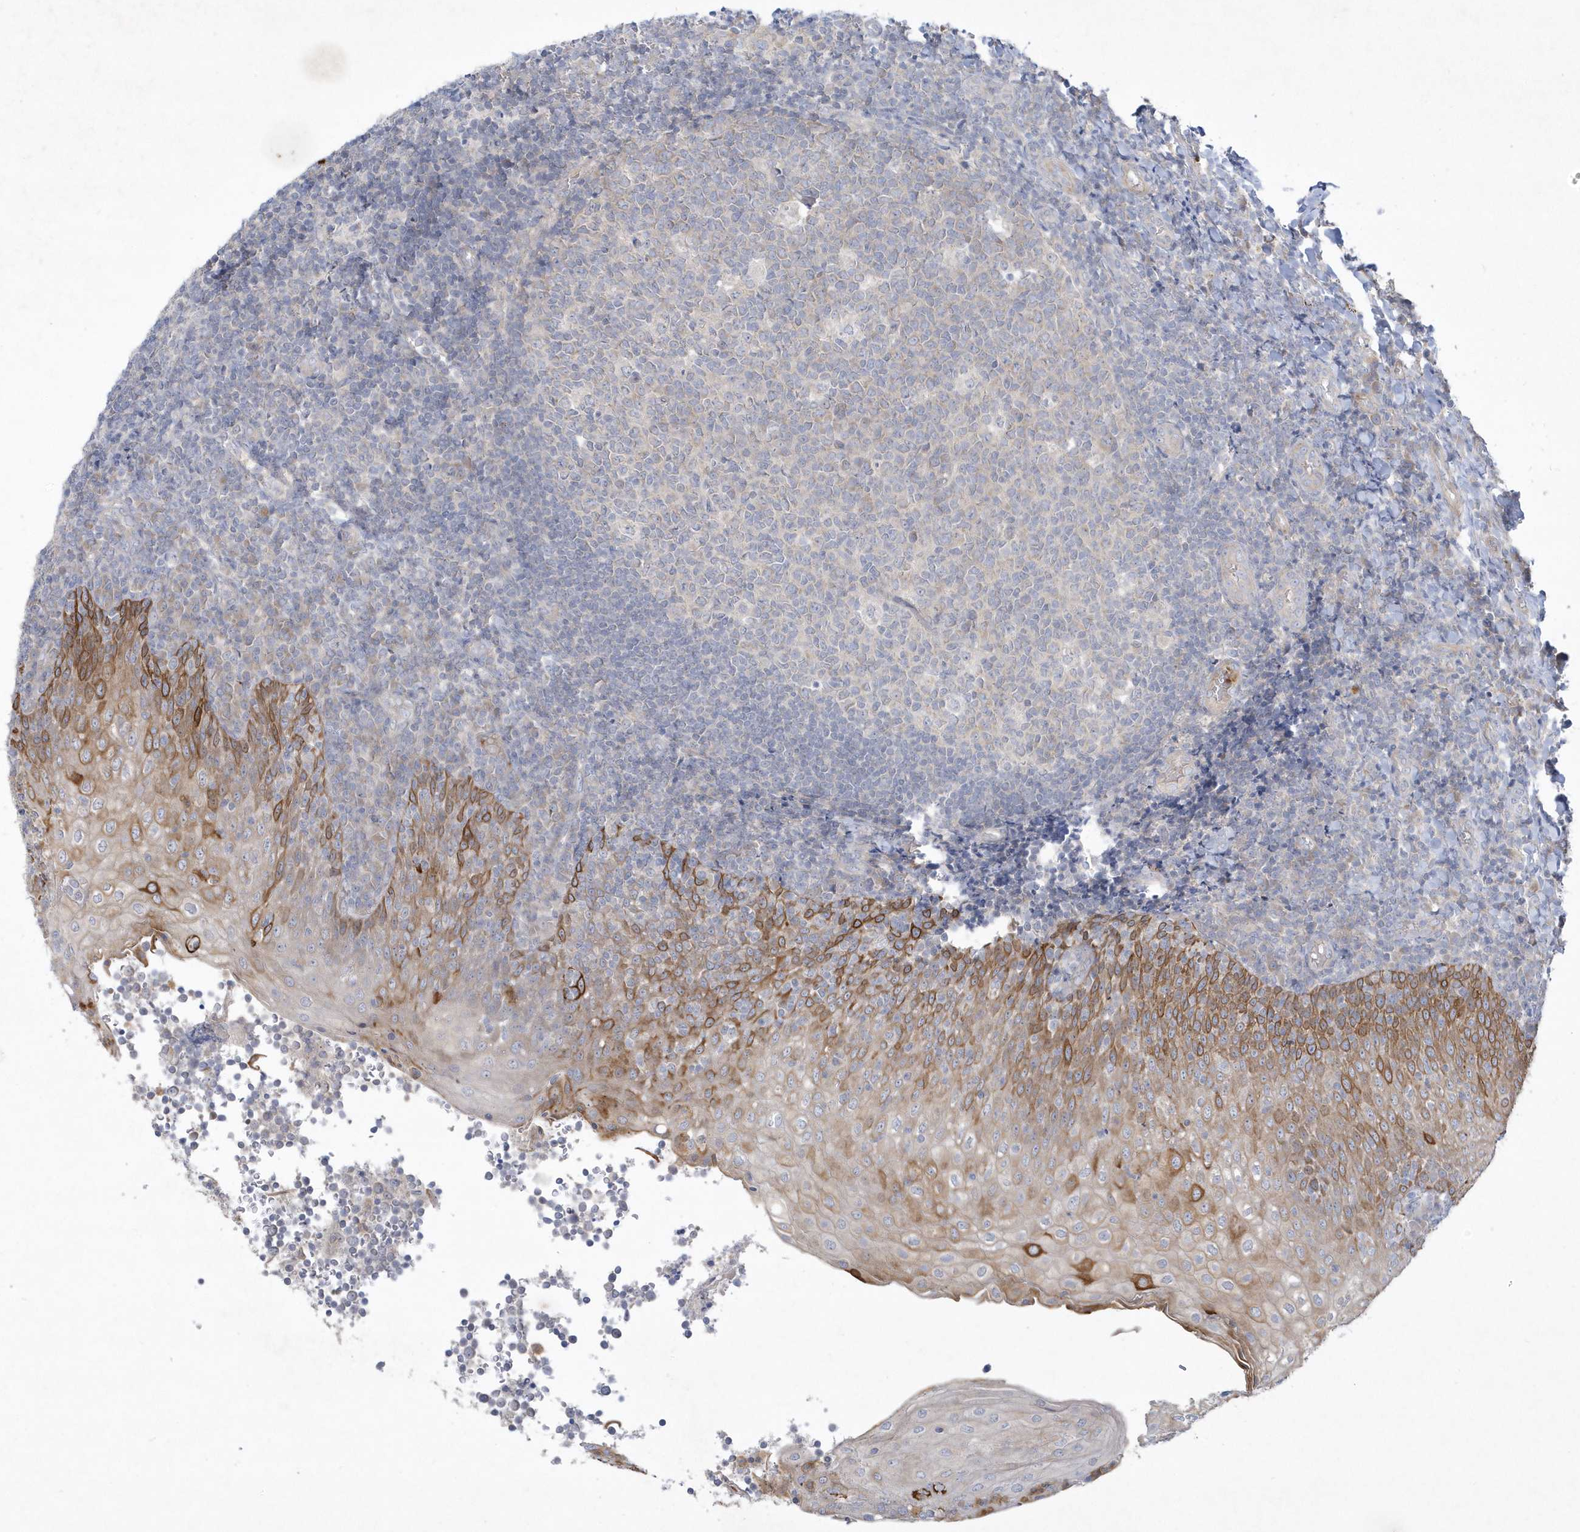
{"staining": {"intensity": "negative", "quantity": "none", "location": "none"}, "tissue": "tonsil", "cell_type": "Germinal center cells", "image_type": "normal", "snomed": [{"axis": "morphology", "description": "Normal tissue, NOS"}, {"axis": "topography", "description": "Tonsil"}], "caption": "DAB (3,3'-diaminobenzidine) immunohistochemical staining of unremarkable tonsil shows no significant staining in germinal center cells.", "gene": "LARS1", "patient": {"sex": "female", "age": 19}}